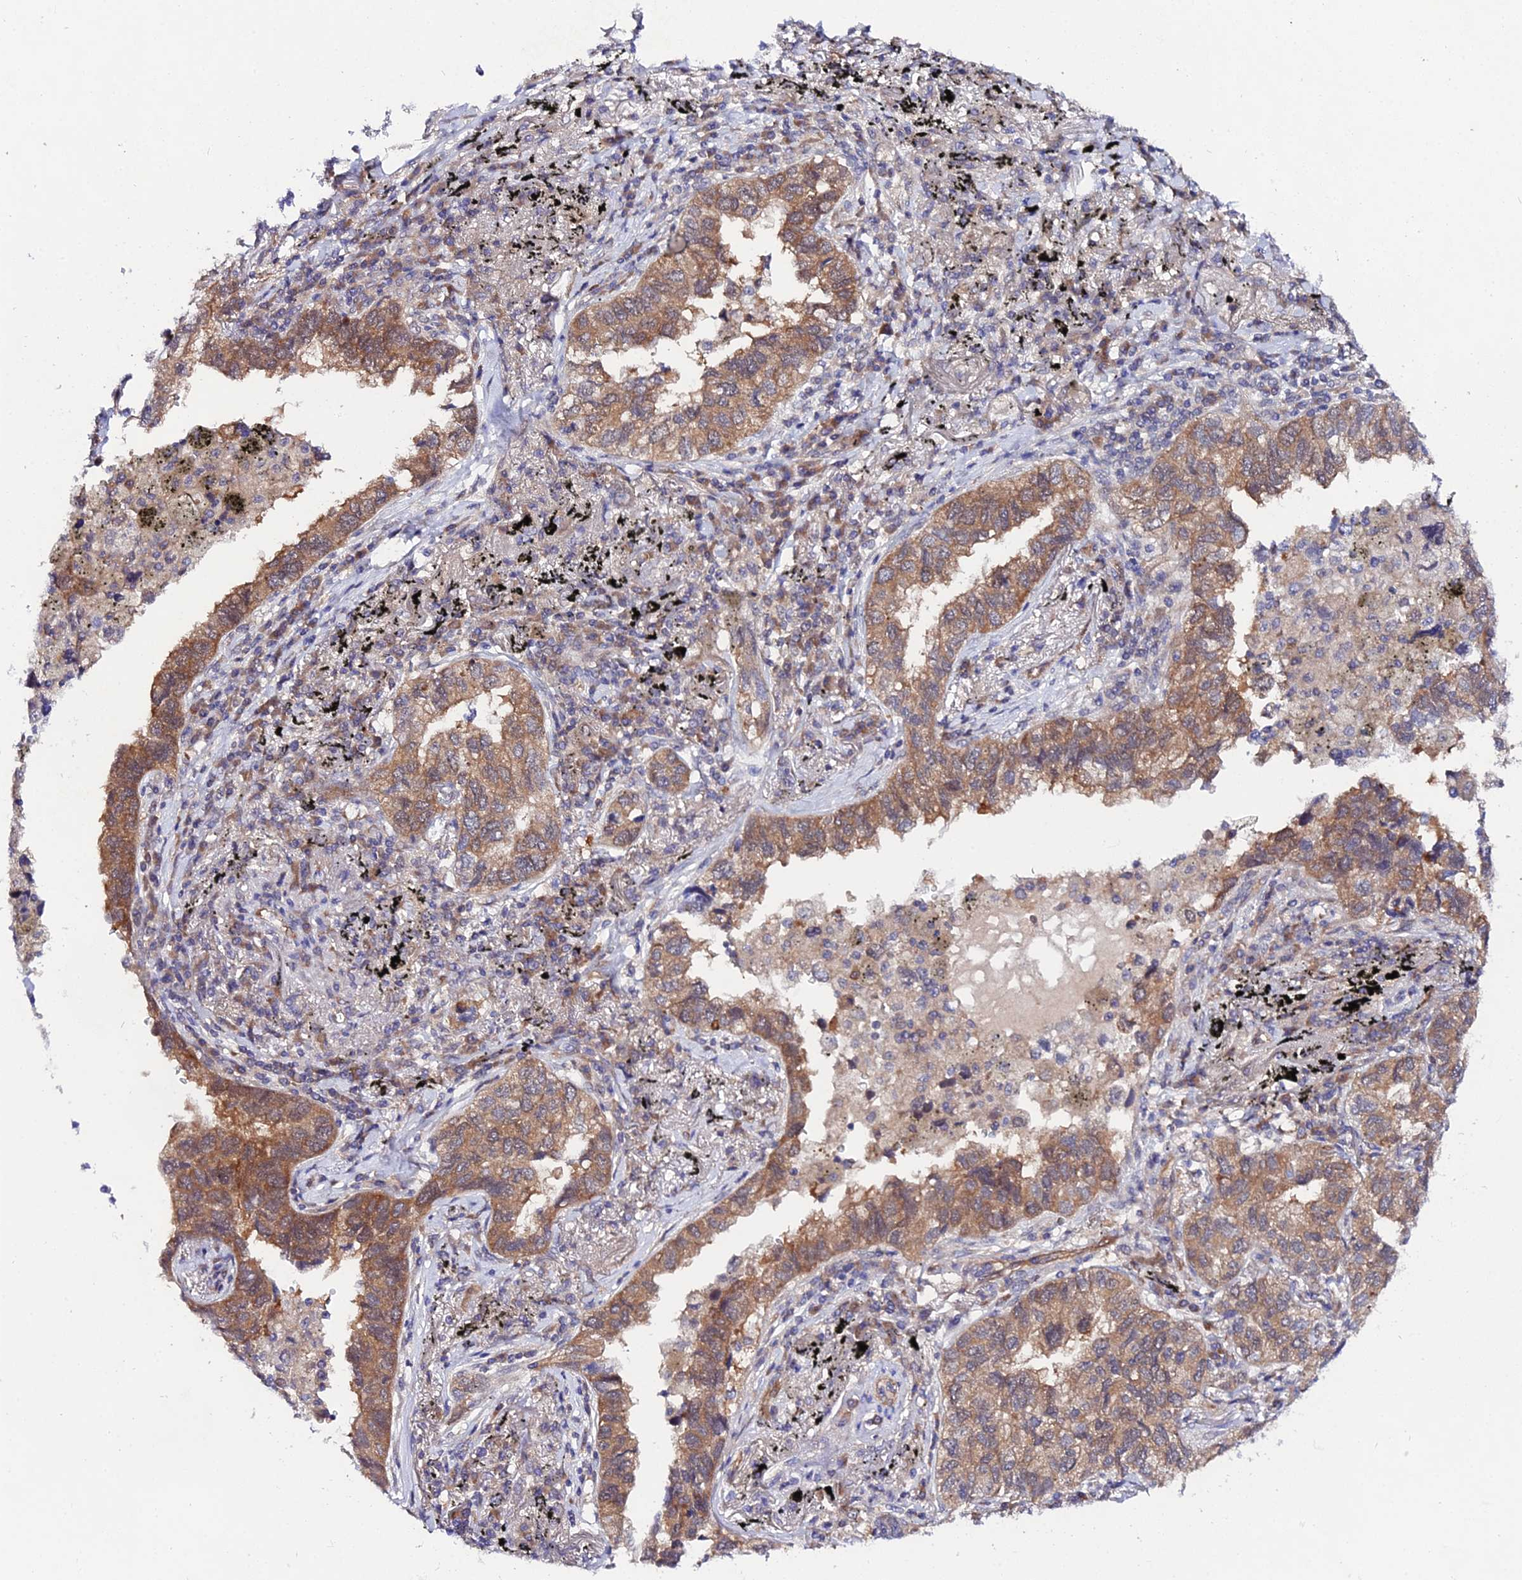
{"staining": {"intensity": "moderate", "quantity": "25%-75%", "location": "cytoplasmic/membranous"}, "tissue": "lung cancer", "cell_type": "Tumor cells", "image_type": "cancer", "snomed": [{"axis": "morphology", "description": "Adenocarcinoma, NOS"}, {"axis": "topography", "description": "Lung"}], "caption": "Protein staining of adenocarcinoma (lung) tissue reveals moderate cytoplasmic/membranous positivity in approximately 25%-75% of tumor cells. (brown staining indicates protein expression, while blue staining denotes nuclei).", "gene": "PPP2R2C", "patient": {"sex": "male", "age": 65}}